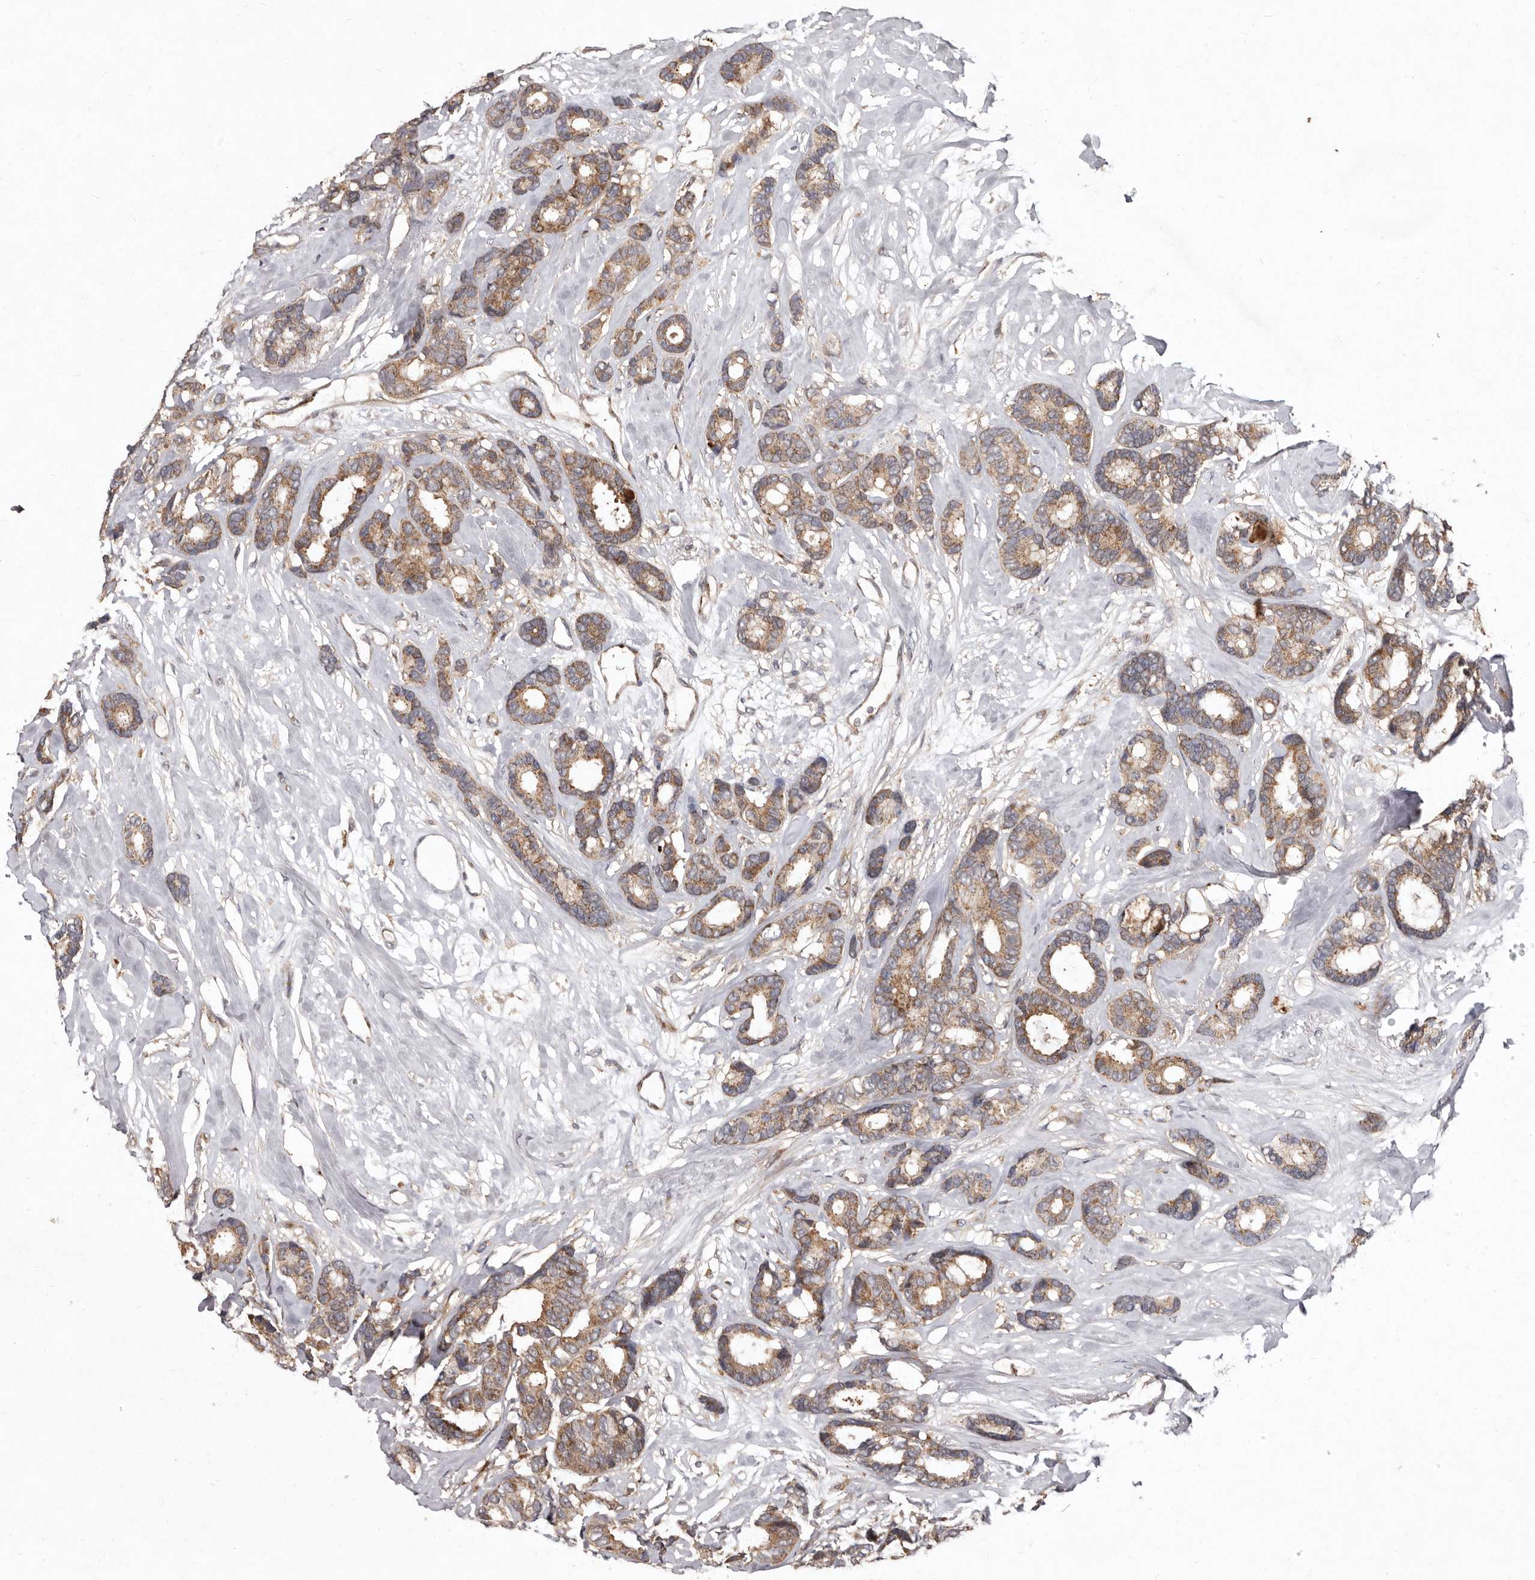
{"staining": {"intensity": "moderate", "quantity": ">75%", "location": "cytoplasmic/membranous"}, "tissue": "breast cancer", "cell_type": "Tumor cells", "image_type": "cancer", "snomed": [{"axis": "morphology", "description": "Duct carcinoma"}, {"axis": "topography", "description": "Breast"}], "caption": "Immunohistochemical staining of human breast cancer (invasive ductal carcinoma) displays medium levels of moderate cytoplasmic/membranous staining in approximately >75% of tumor cells.", "gene": "FLAD1", "patient": {"sex": "female", "age": 87}}